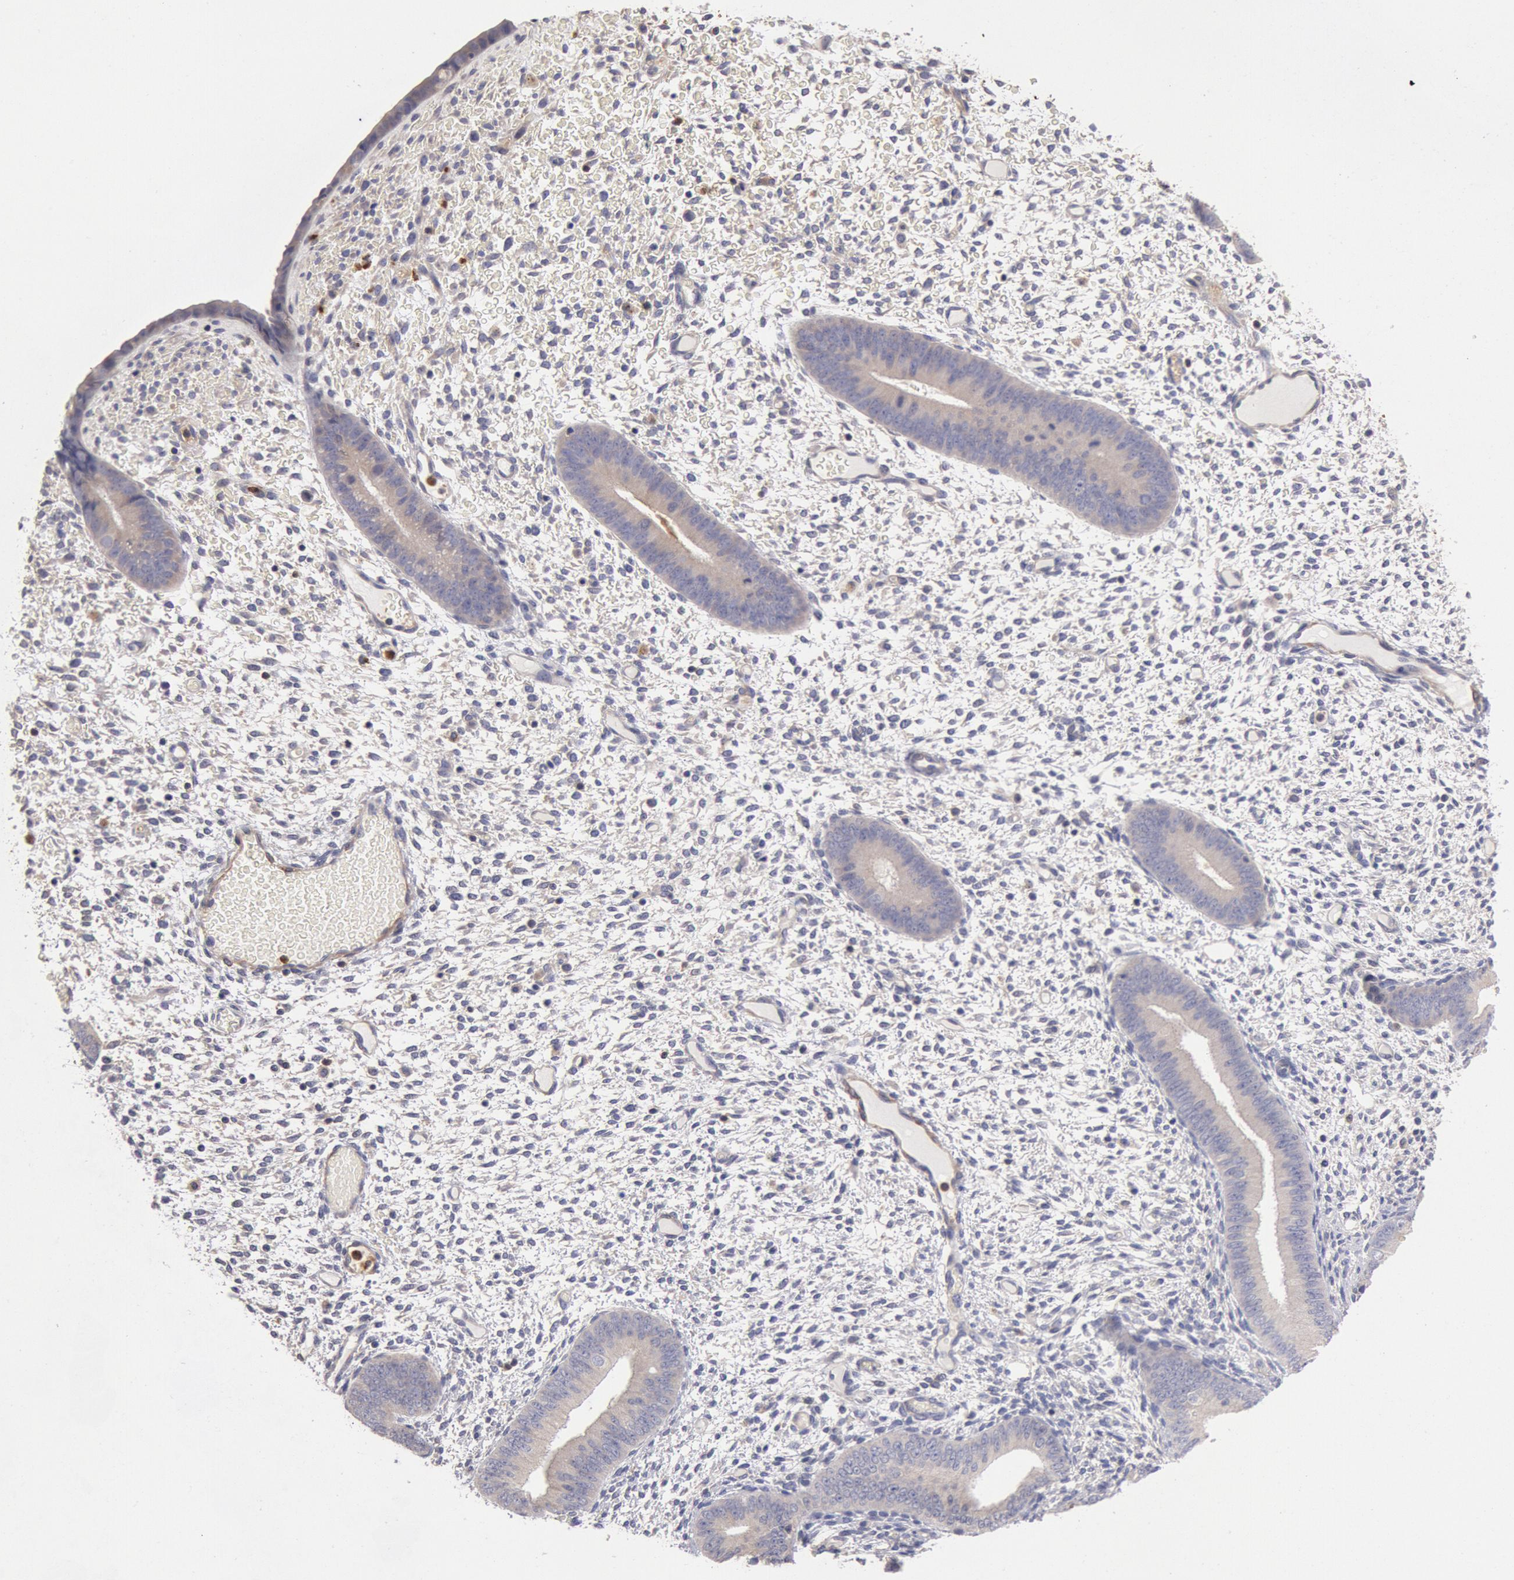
{"staining": {"intensity": "weak", "quantity": "<25%", "location": "cytoplasmic/membranous"}, "tissue": "endometrium", "cell_type": "Cells in endometrial stroma", "image_type": "normal", "snomed": [{"axis": "morphology", "description": "Normal tissue, NOS"}, {"axis": "topography", "description": "Endometrium"}], "caption": "Unremarkable endometrium was stained to show a protein in brown. There is no significant positivity in cells in endometrial stroma.", "gene": "TMED8", "patient": {"sex": "female", "age": 42}}